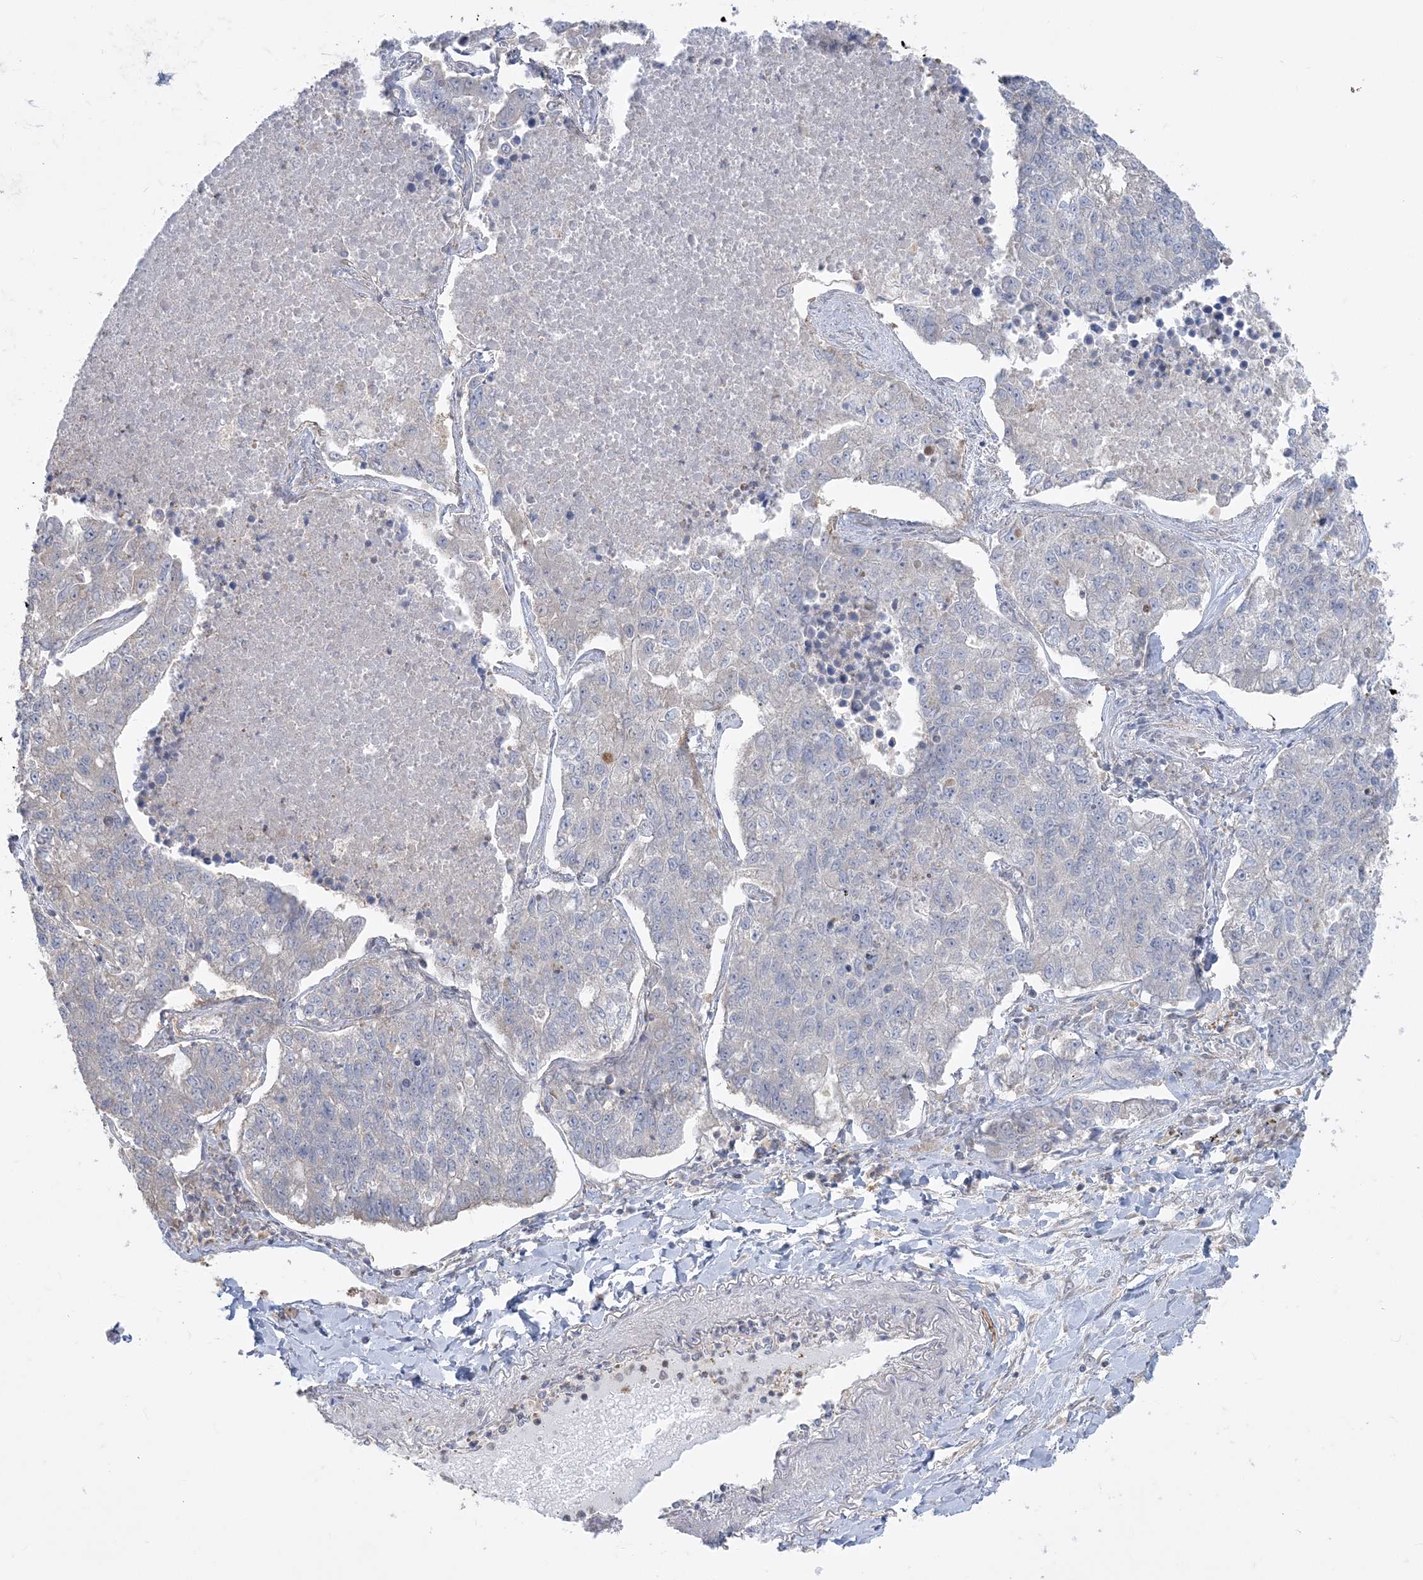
{"staining": {"intensity": "negative", "quantity": "none", "location": "none"}, "tissue": "lung cancer", "cell_type": "Tumor cells", "image_type": "cancer", "snomed": [{"axis": "morphology", "description": "Adenocarcinoma, NOS"}, {"axis": "topography", "description": "Lung"}], "caption": "High power microscopy photomicrograph of an immunohistochemistry (IHC) image of lung cancer, revealing no significant positivity in tumor cells. Brightfield microscopy of immunohistochemistry stained with DAB (3,3'-diaminobenzidine) (brown) and hematoxylin (blue), captured at high magnification.", "gene": "ZC3H6", "patient": {"sex": "male", "age": 49}}